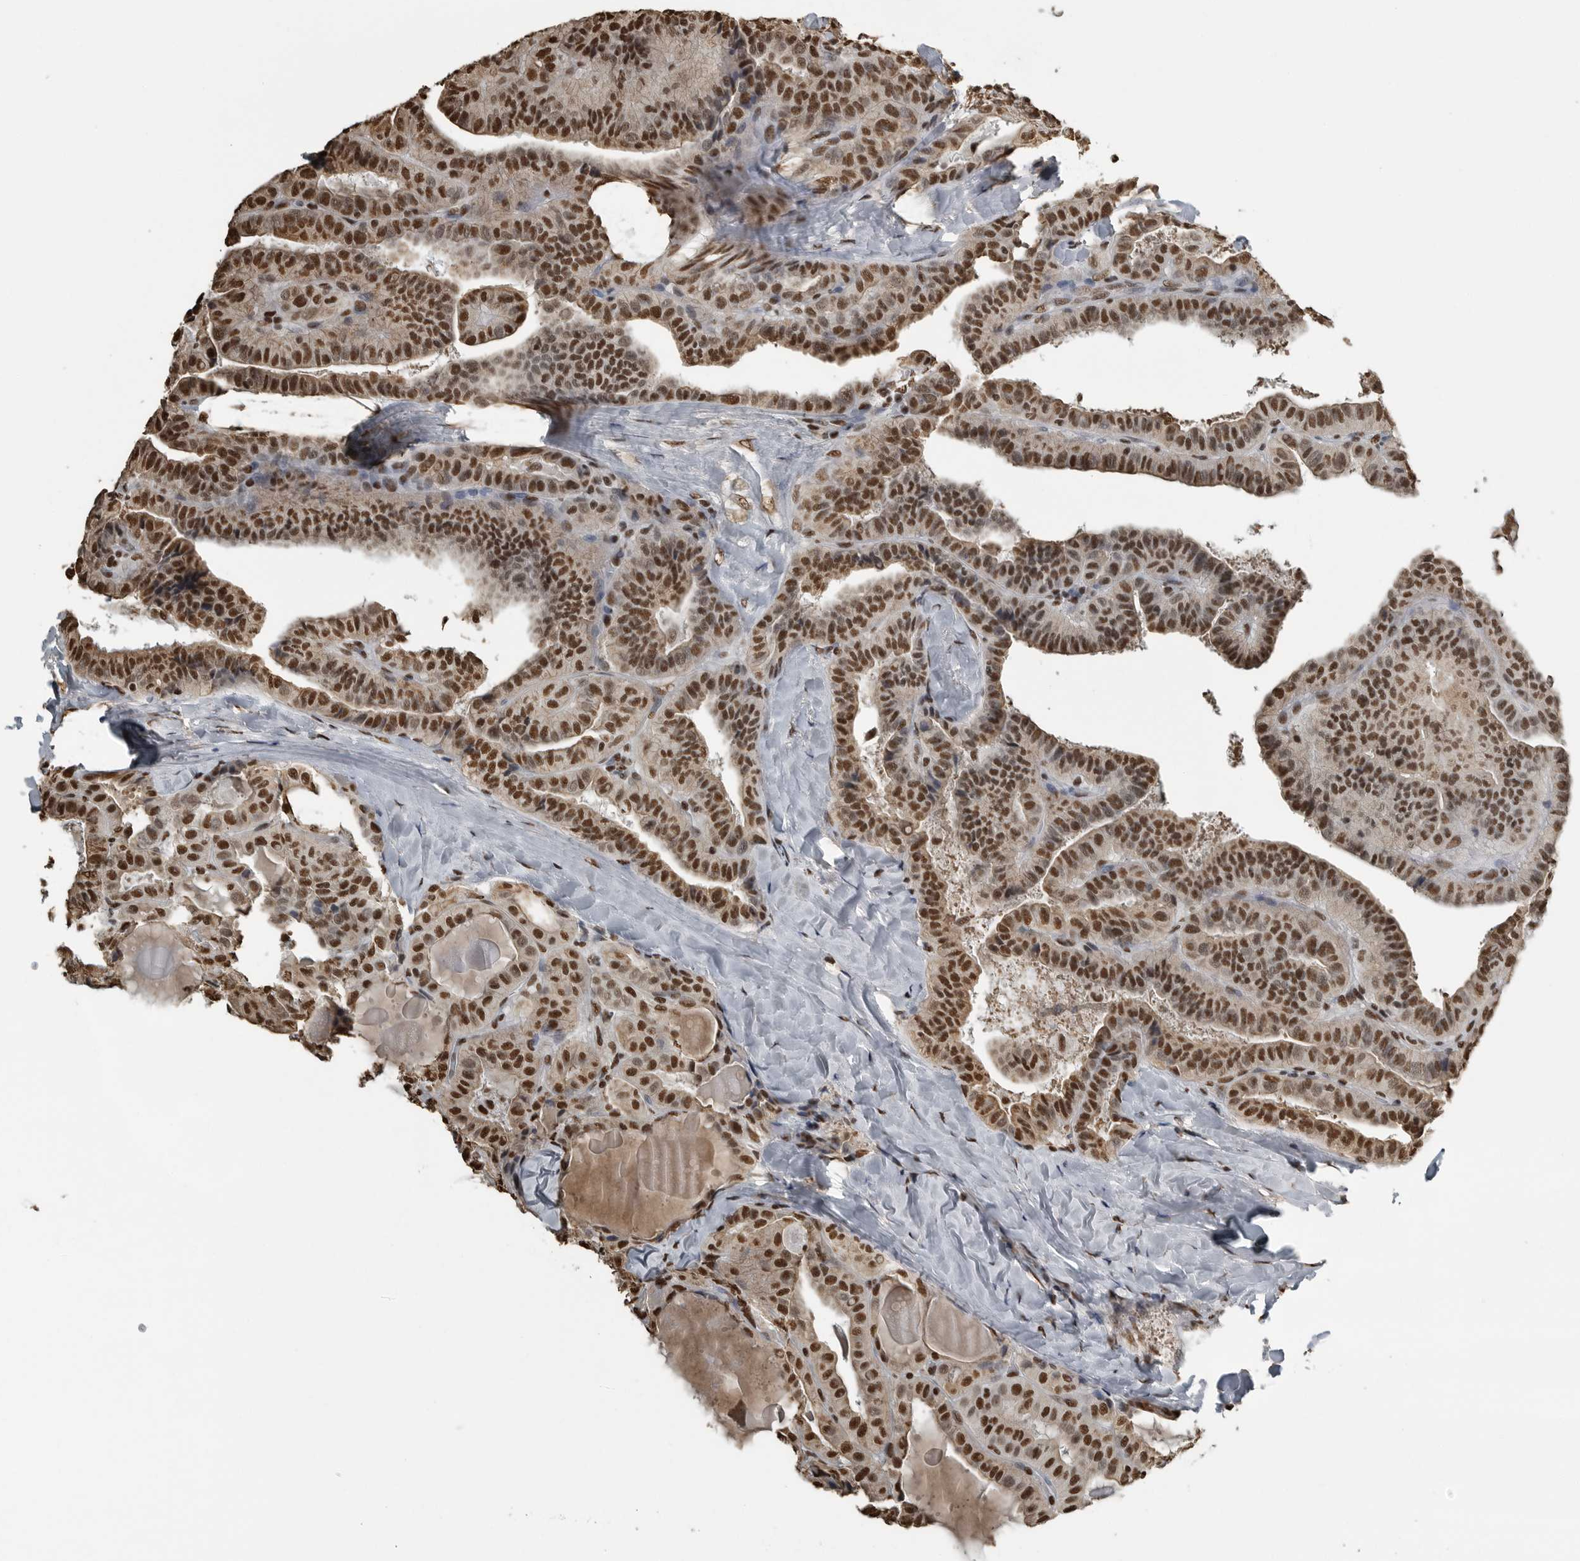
{"staining": {"intensity": "strong", "quantity": ">75%", "location": "nuclear"}, "tissue": "thyroid cancer", "cell_type": "Tumor cells", "image_type": "cancer", "snomed": [{"axis": "morphology", "description": "Papillary adenocarcinoma, NOS"}, {"axis": "topography", "description": "Thyroid gland"}], "caption": "Thyroid cancer (papillary adenocarcinoma) stained for a protein (brown) reveals strong nuclear positive expression in about >75% of tumor cells.", "gene": "TGS1", "patient": {"sex": "male", "age": 77}}